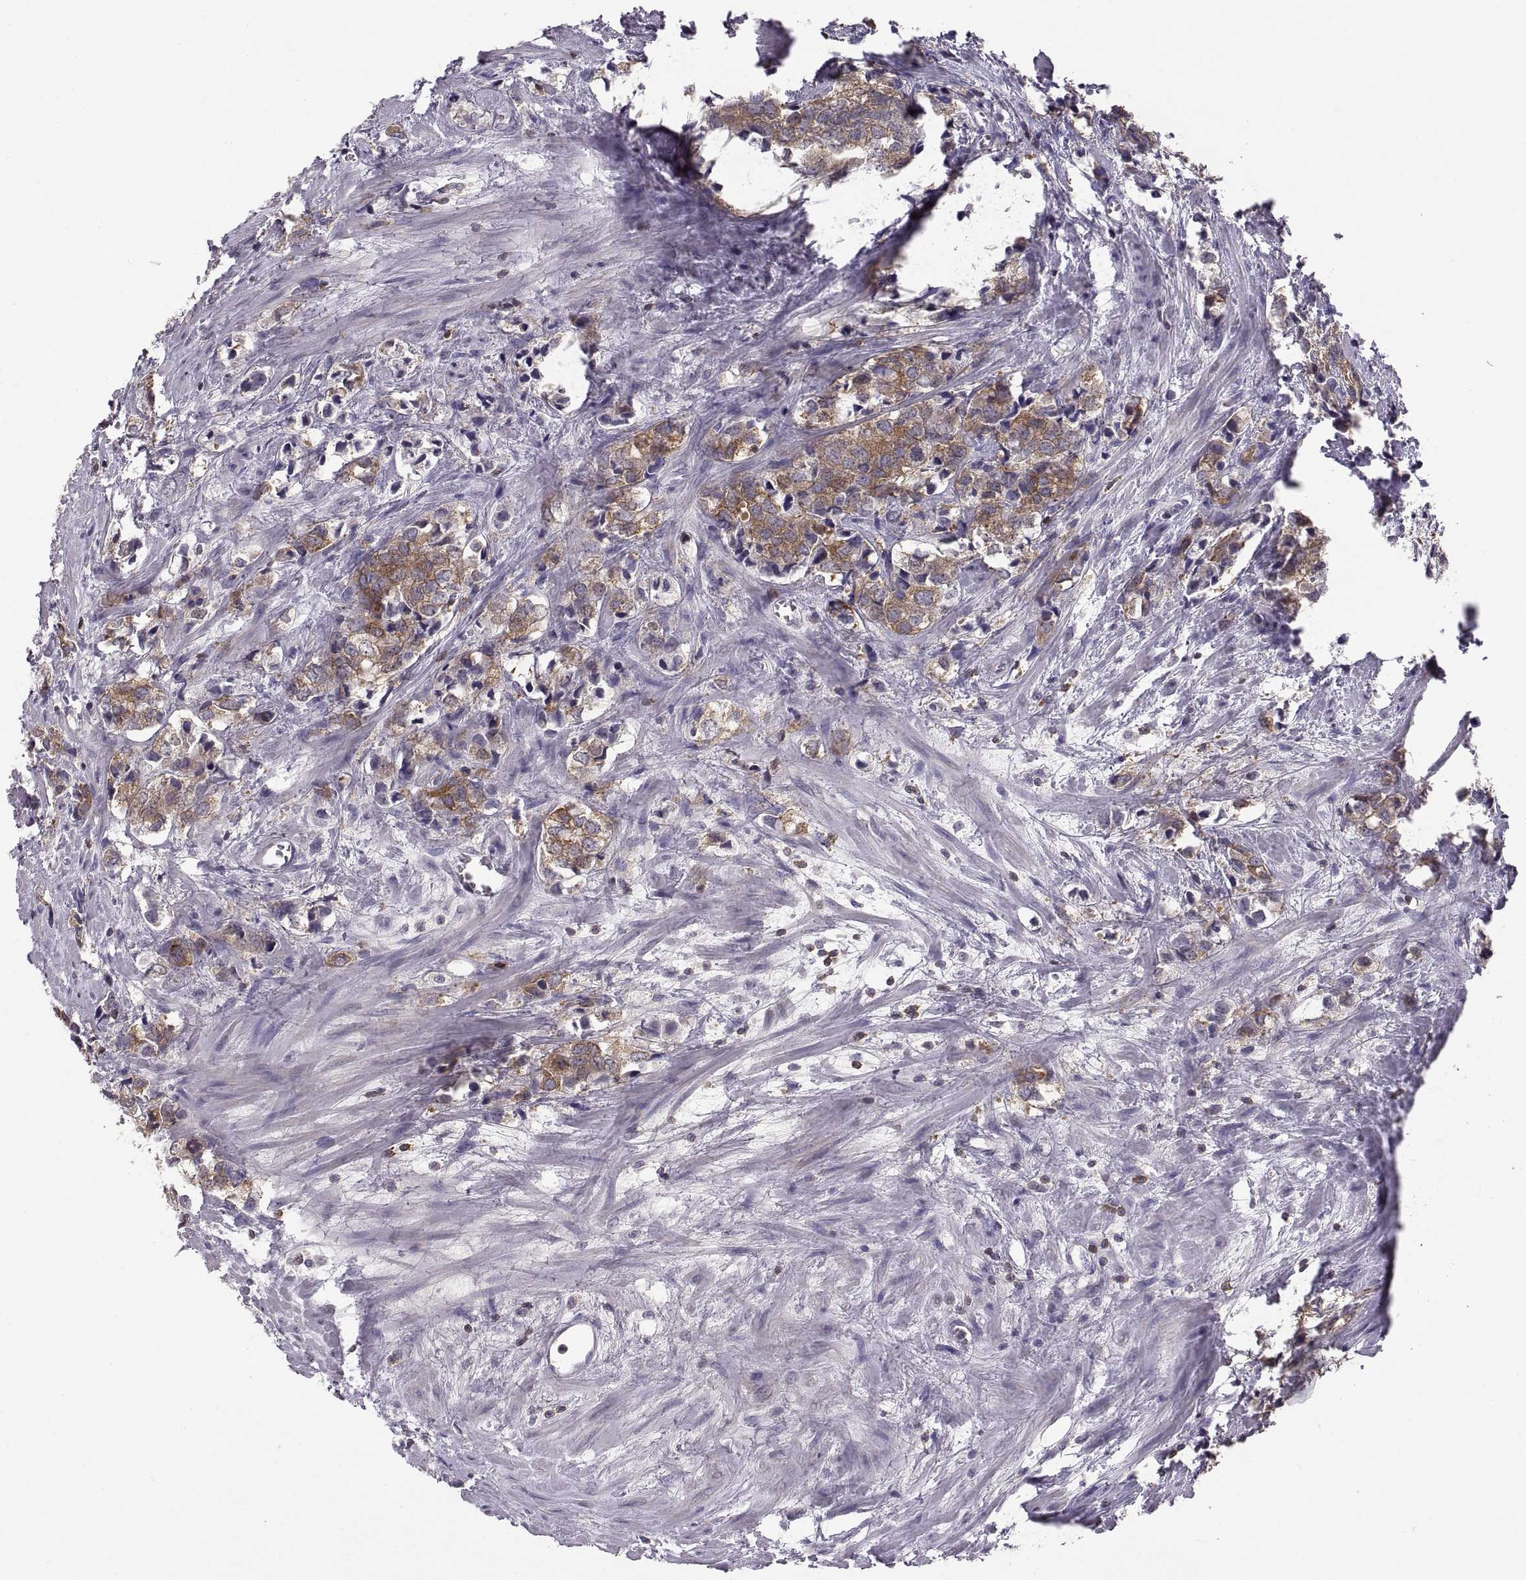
{"staining": {"intensity": "moderate", "quantity": "25%-75%", "location": "cytoplasmic/membranous"}, "tissue": "prostate cancer", "cell_type": "Tumor cells", "image_type": "cancer", "snomed": [{"axis": "morphology", "description": "Adenocarcinoma, NOS"}, {"axis": "topography", "description": "Prostate and seminal vesicle, NOS"}], "caption": "Adenocarcinoma (prostate) stained with a protein marker reveals moderate staining in tumor cells.", "gene": "EZR", "patient": {"sex": "male", "age": 63}}